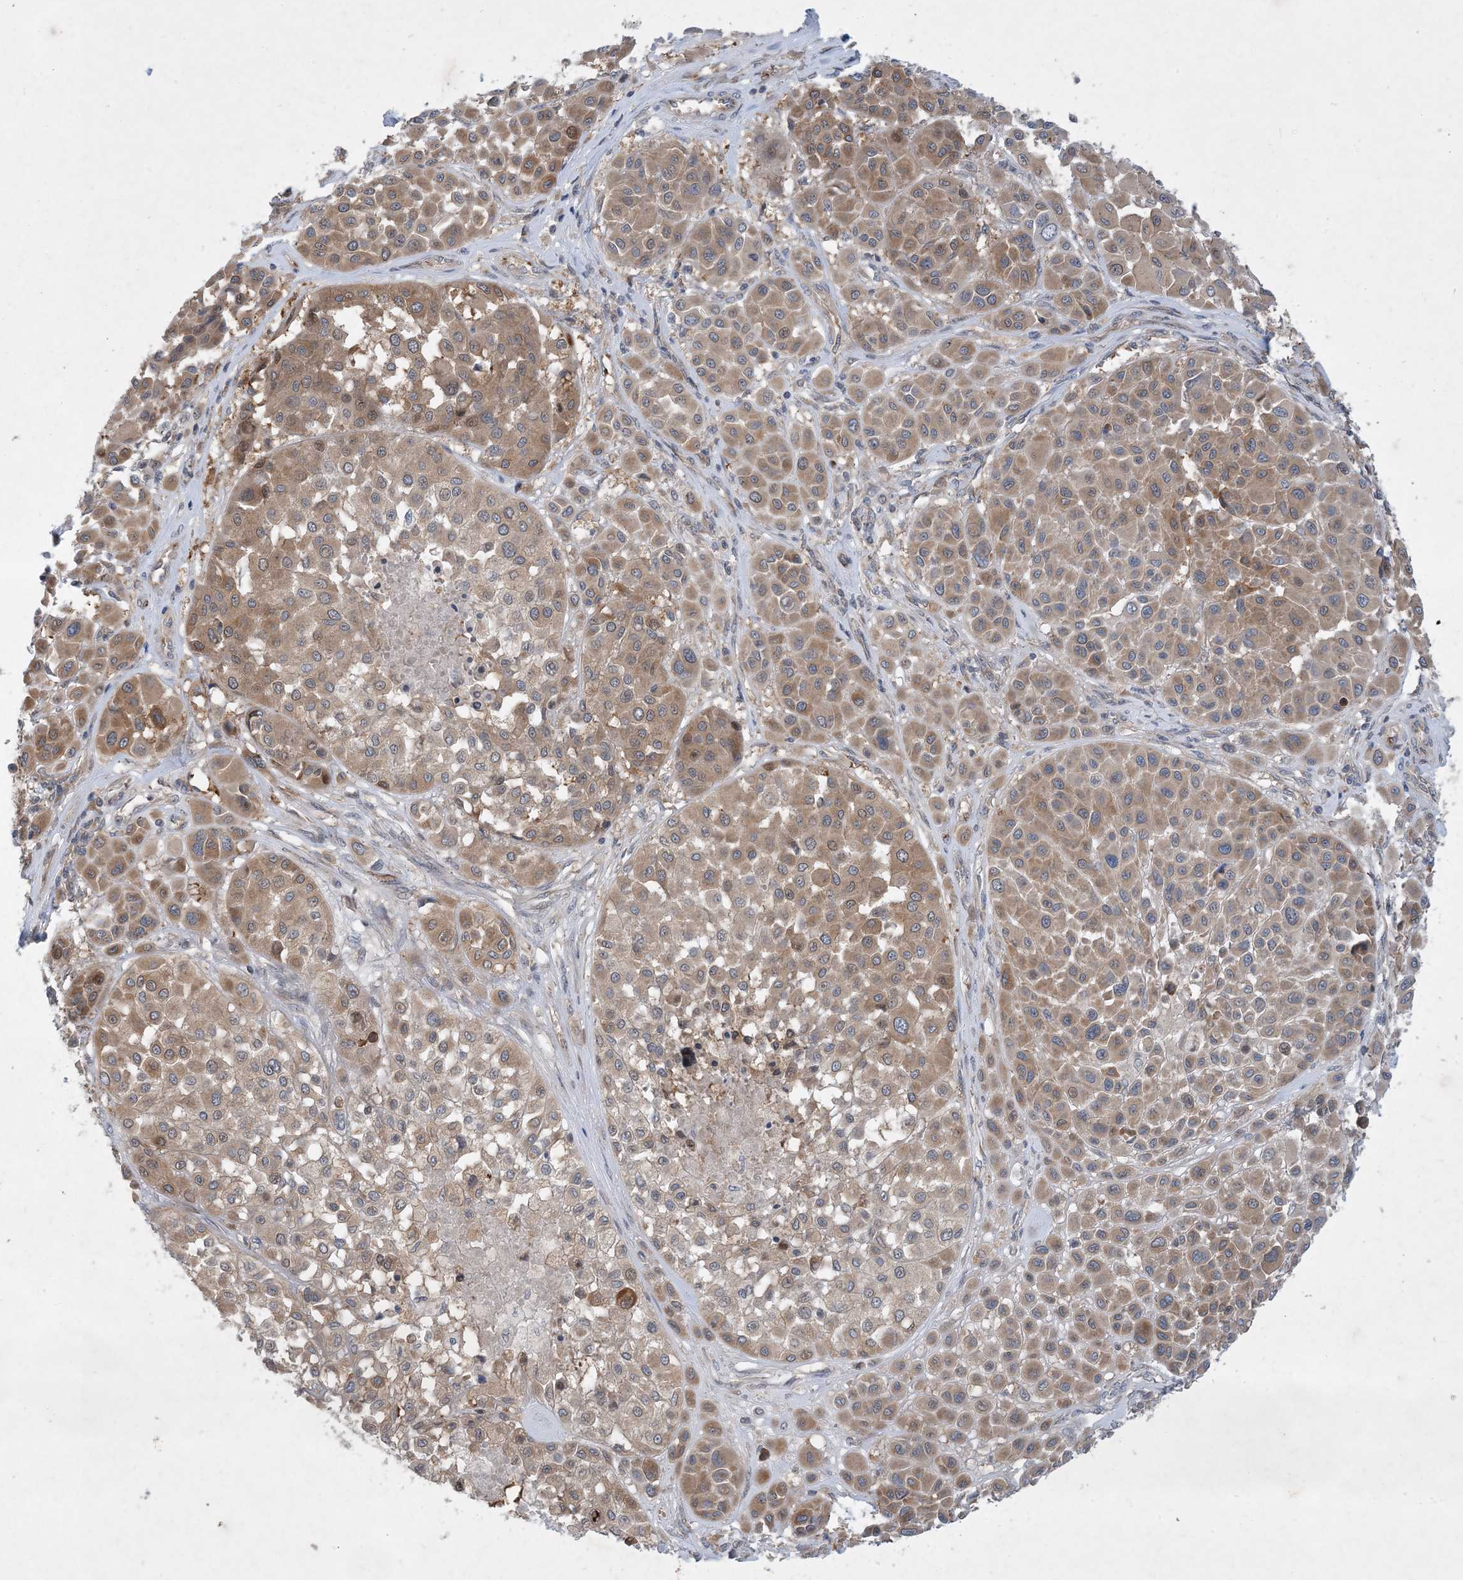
{"staining": {"intensity": "moderate", "quantity": ">75%", "location": "cytoplasmic/membranous"}, "tissue": "melanoma", "cell_type": "Tumor cells", "image_type": "cancer", "snomed": [{"axis": "morphology", "description": "Malignant melanoma, Metastatic site"}, {"axis": "topography", "description": "Soft tissue"}], "caption": "Brown immunohistochemical staining in melanoma exhibits moderate cytoplasmic/membranous positivity in about >75% of tumor cells.", "gene": "TINAG", "patient": {"sex": "male", "age": 41}}